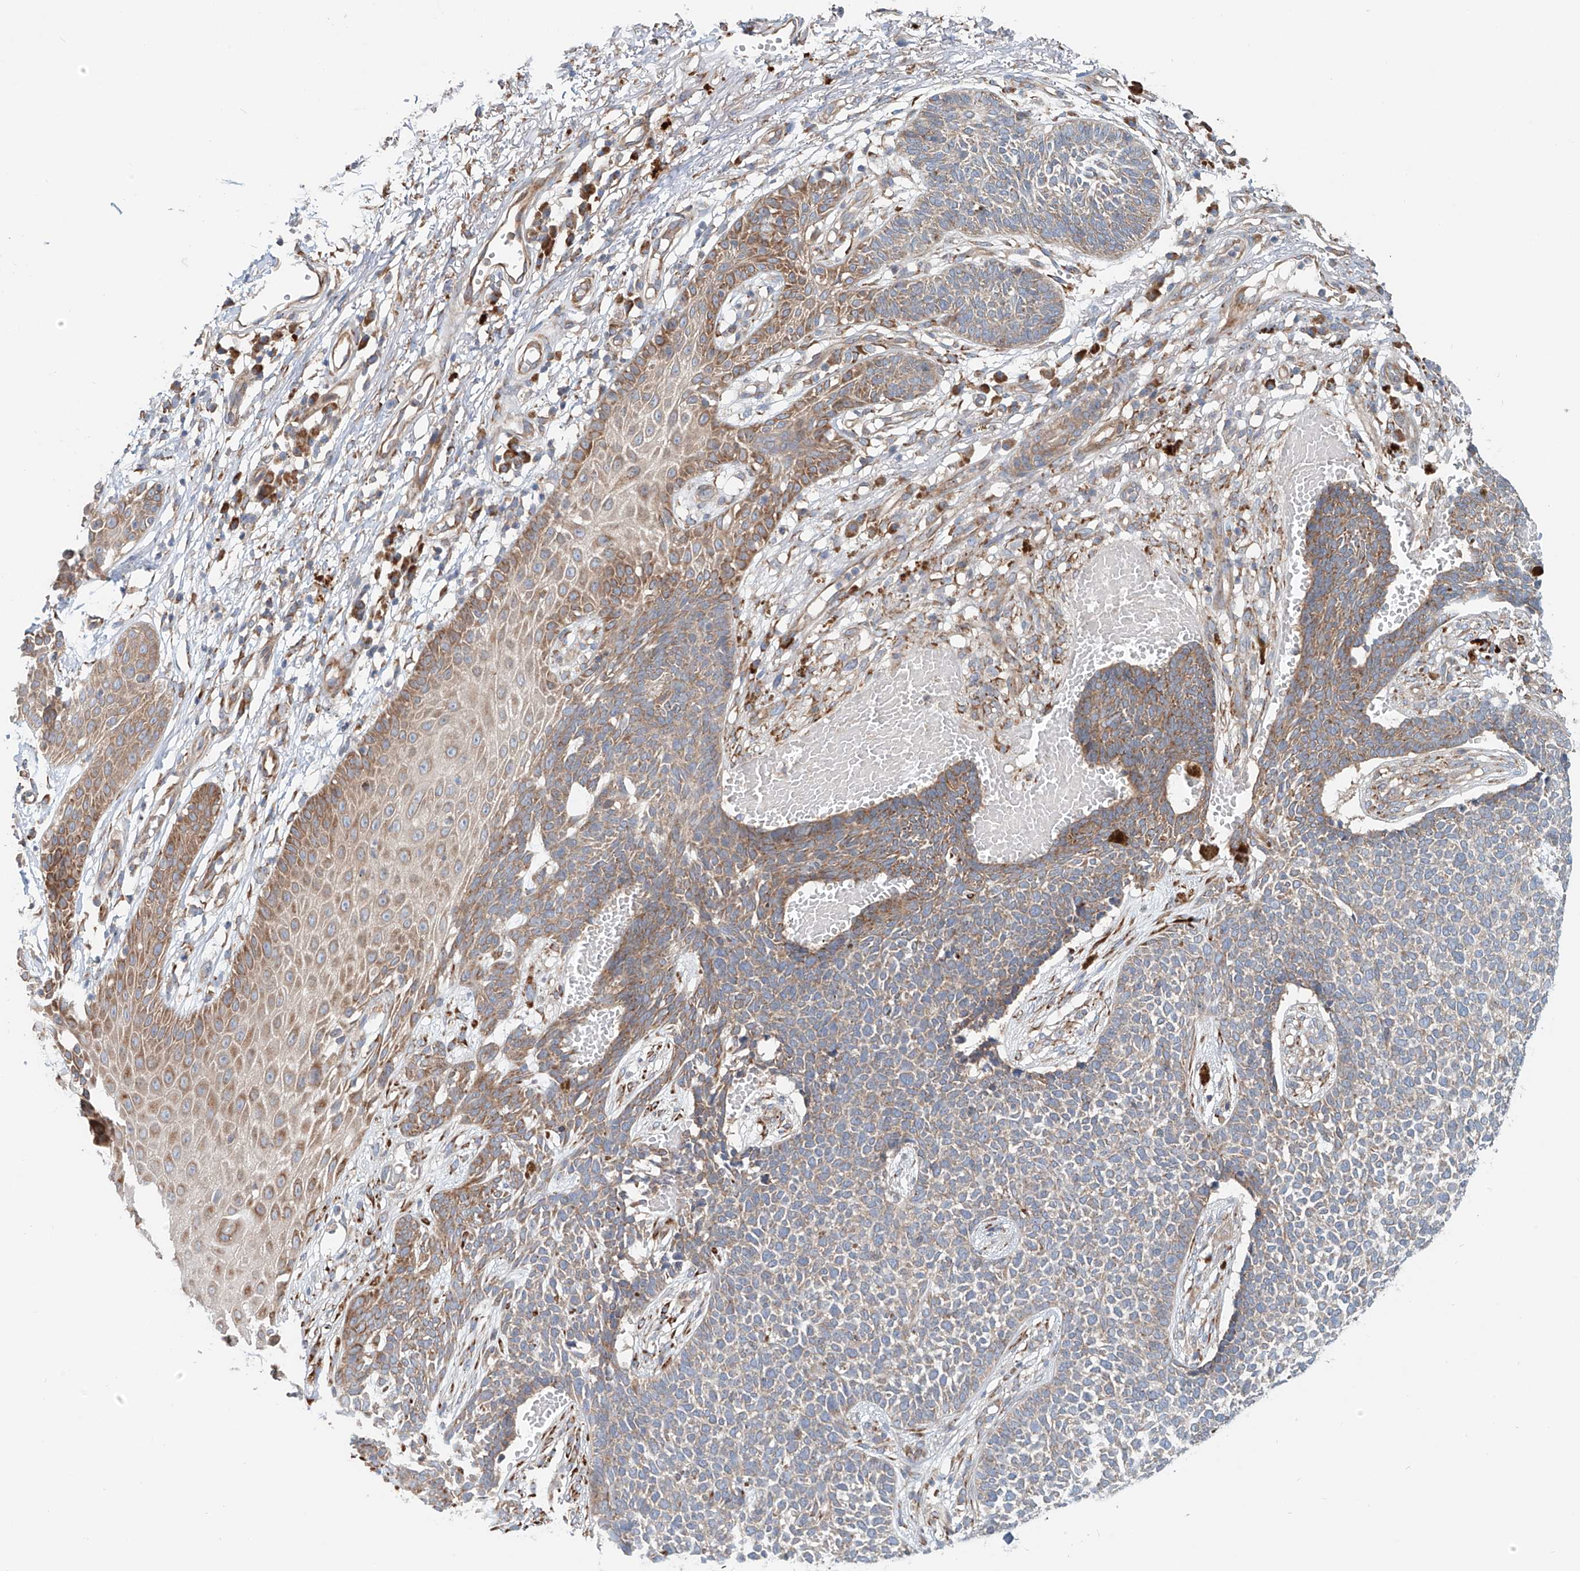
{"staining": {"intensity": "moderate", "quantity": "<25%", "location": "cytoplasmic/membranous"}, "tissue": "skin cancer", "cell_type": "Tumor cells", "image_type": "cancer", "snomed": [{"axis": "morphology", "description": "Basal cell carcinoma"}, {"axis": "topography", "description": "Skin"}], "caption": "An immunohistochemistry (IHC) histopathology image of neoplastic tissue is shown. Protein staining in brown labels moderate cytoplasmic/membranous positivity in skin cancer (basal cell carcinoma) within tumor cells.", "gene": "SNAP29", "patient": {"sex": "female", "age": 84}}